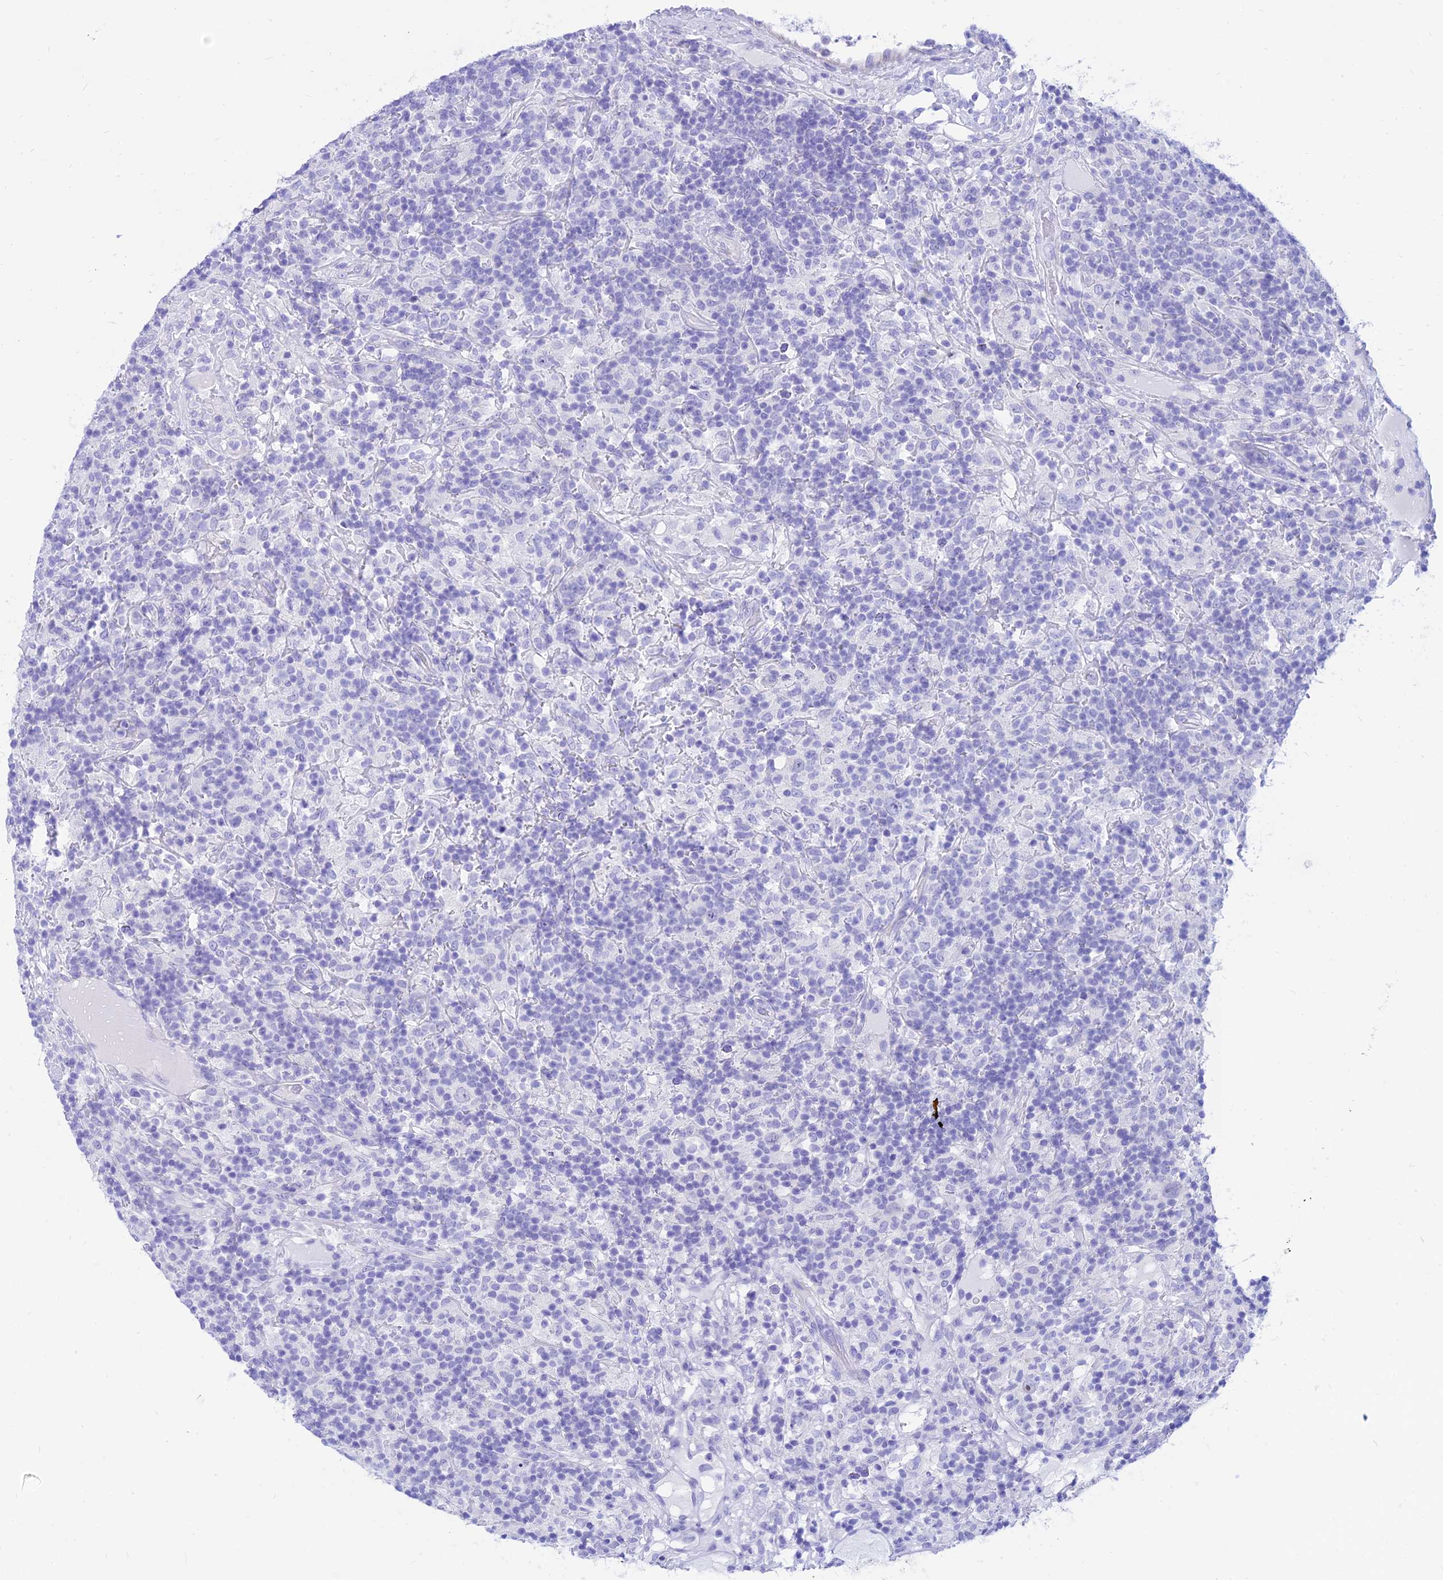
{"staining": {"intensity": "negative", "quantity": "none", "location": "none"}, "tissue": "lymphoma", "cell_type": "Tumor cells", "image_type": "cancer", "snomed": [{"axis": "morphology", "description": "Hodgkin's disease, NOS"}, {"axis": "topography", "description": "Lymph node"}], "caption": "A photomicrograph of lymphoma stained for a protein displays no brown staining in tumor cells.", "gene": "PRNP", "patient": {"sex": "male", "age": 70}}